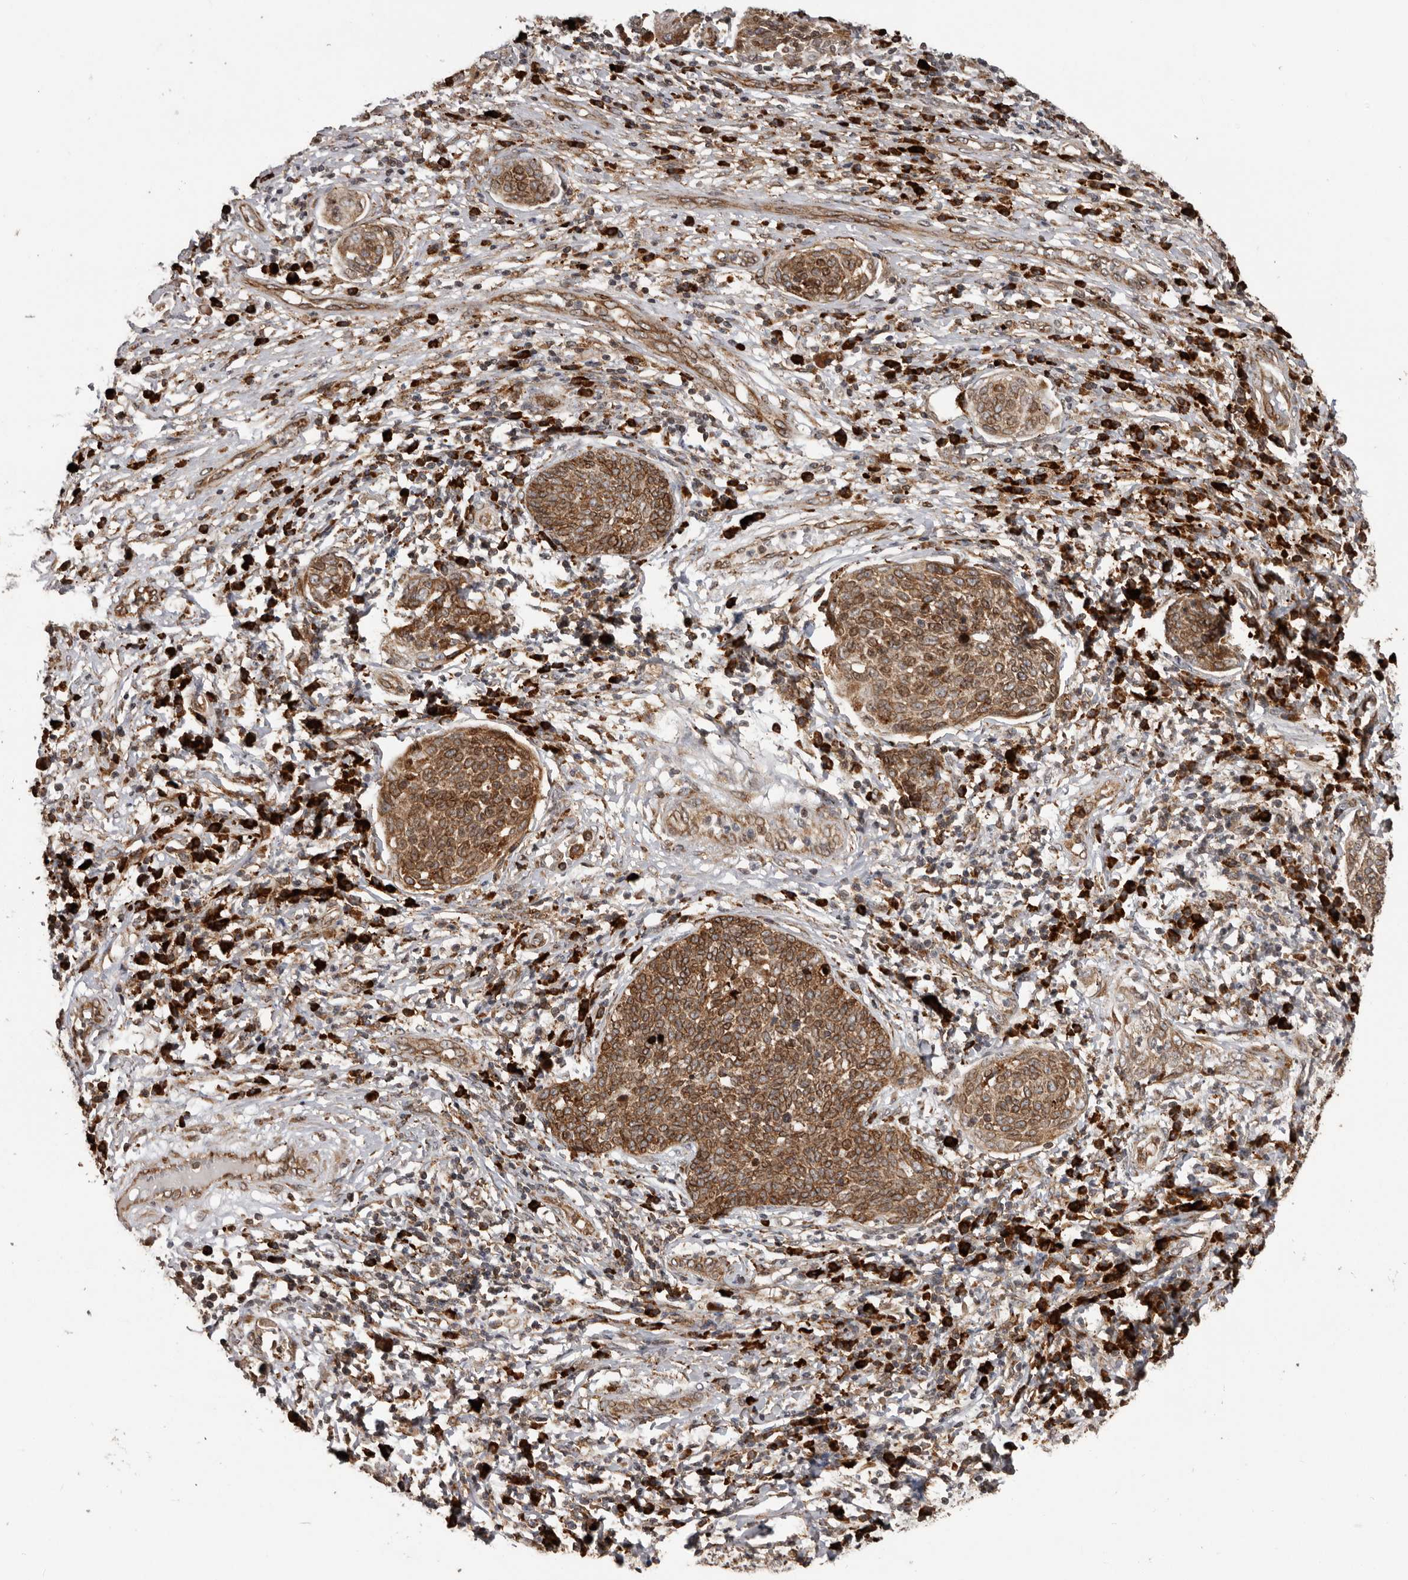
{"staining": {"intensity": "moderate", "quantity": ">75%", "location": "cytoplasmic/membranous"}, "tissue": "cervical cancer", "cell_type": "Tumor cells", "image_type": "cancer", "snomed": [{"axis": "morphology", "description": "Squamous cell carcinoma, NOS"}, {"axis": "topography", "description": "Cervix"}], "caption": "Immunohistochemical staining of human cervical squamous cell carcinoma reveals moderate cytoplasmic/membranous protein positivity in approximately >75% of tumor cells. Using DAB (3,3'-diaminobenzidine) (brown) and hematoxylin (blue) stains, captured at high magnification using brightfield microscopy.", "gene": "NUP43", "patient": {"sex": "female", "age": 34}}